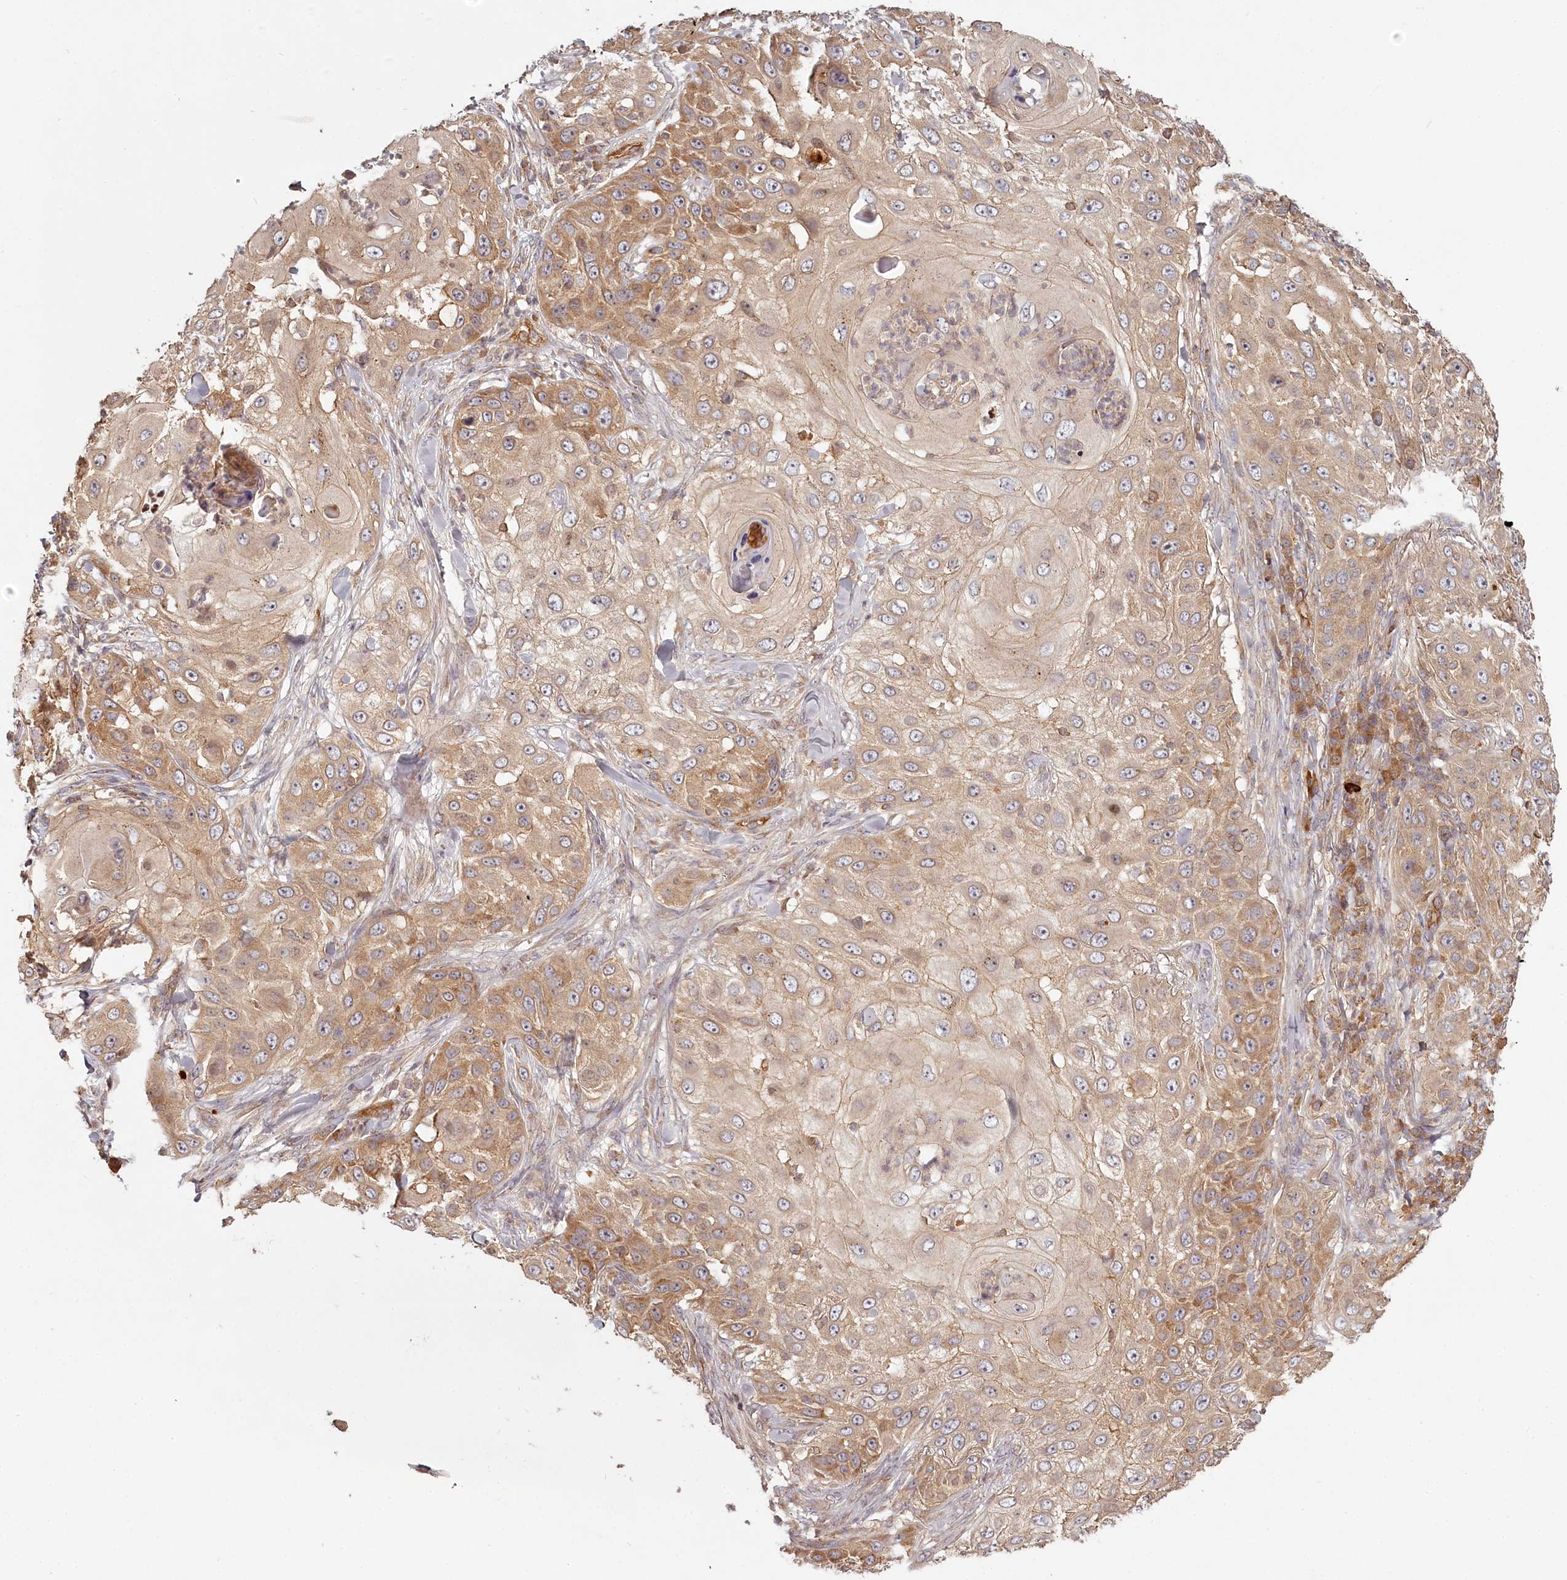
{"staining": {"intensity": "moderate", "quantity": ">75%", "location": "cytoplasmic/membranous"}, "tissue": "skin cancer", "cell_type": "Tumor cells", "image_type": "cancer", "snomed": [{"axis": "morphology", "description": "Squamous cell carcinoma, NOS"}, {"axis": "topography", "description": "Skin"}], "caption": "A medium amount of moderate cytoplasmic/membranous expression is appreciated in approximately >75% of tumor cells in skin squamous cell carcinoma tissue. The staining is performed using DAB brown chromogen to label protein expression. The nuclei are counter-stained blue using hematoxylin.", "gene": "TMIE", "patient": {"sex": "female", "age": 44}}